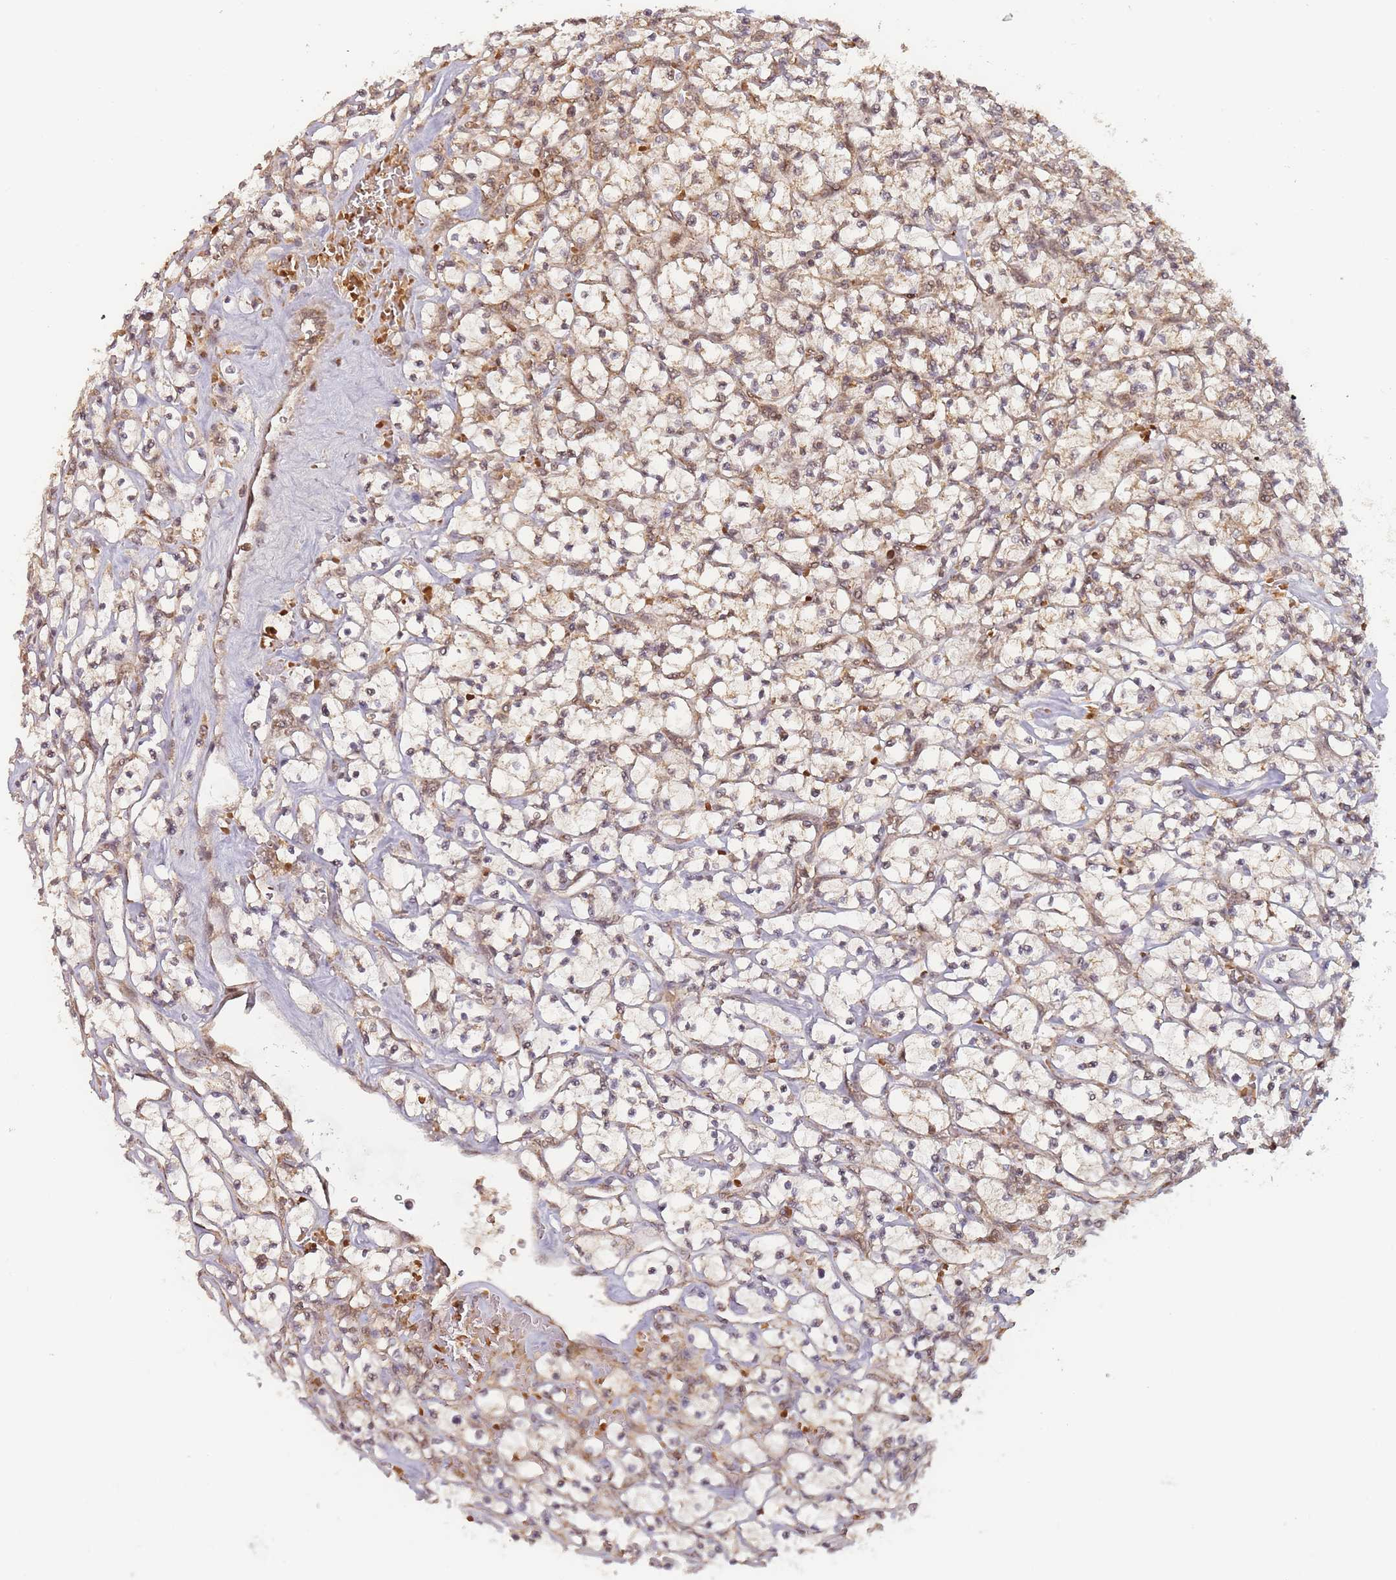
{"staining": {"intensity": "weak", "quantity": ">75%", "location": "cytoplasmic/membranous"}, "tissue": "renal cancer", "cell_type": "Tumor cells", "image_type": "cancer", "snomed": [{"axis": "morphology", "description": "Adenocarcinoma, NOS"}, {"axis": "topography", "description": "Kidney"}], "caption": "Brown immunohistochemical staining in human renal adenocarcinoma shows weak cytoplasmic/membranous staining in approximately >75% of tumor cells.", "gene": "ZNF497", "patient": {"sex": "female", "age": 64}}